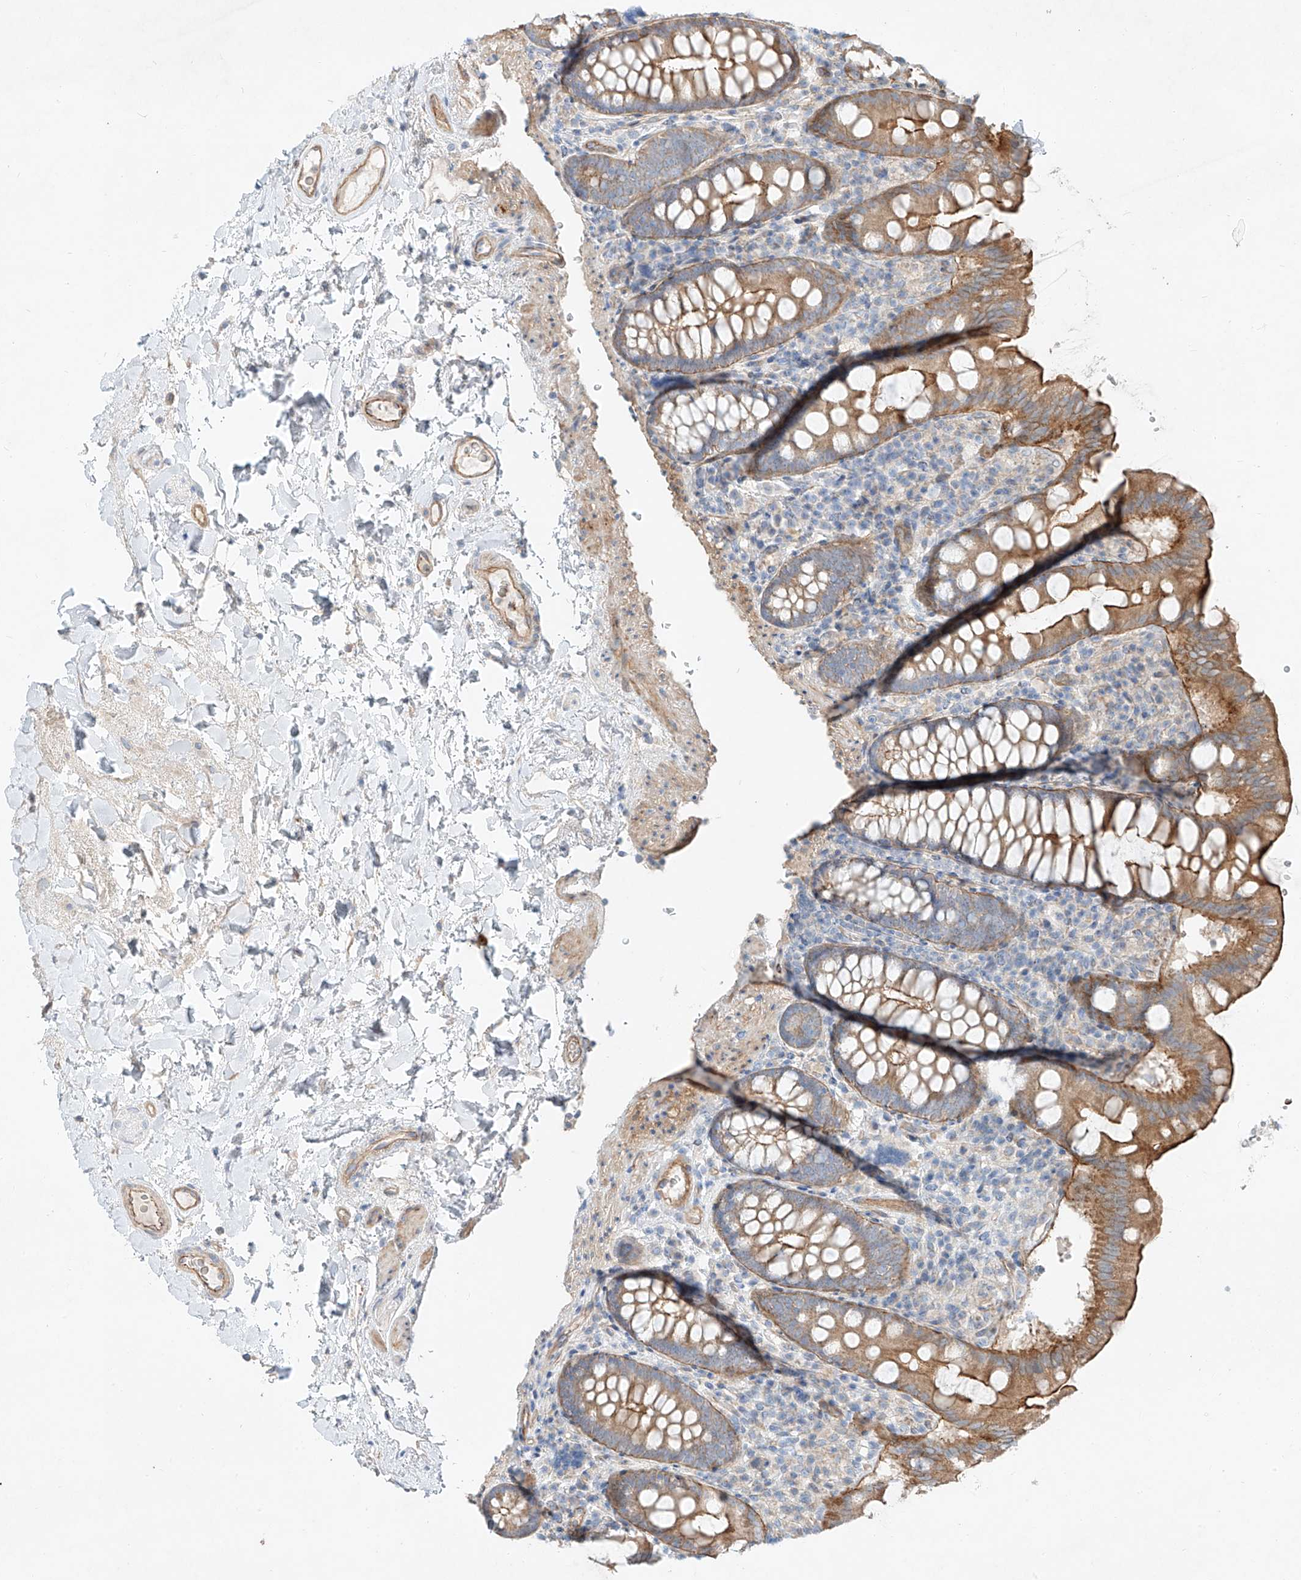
{"staining": {"intensity": "weak", "quantity": "25%-75%", "location": "cytoplasmic/membranous"}, "tissue": "colon", "cell_type": "Endothelial cells", "image_type": "normal", "snomed": [{"axis": "morphology", "description": "Normal tissue, NOS"}, {"axis": "topography", "description": "Colon"}], "caption": "Protein expression analysis of normal colon demonstrates weak cytoplasmic/membranous staining in approximately 25%-75% of endothelial cells.", "gene": "AJM1", "patient": {"sex": "female", "age": 79}}